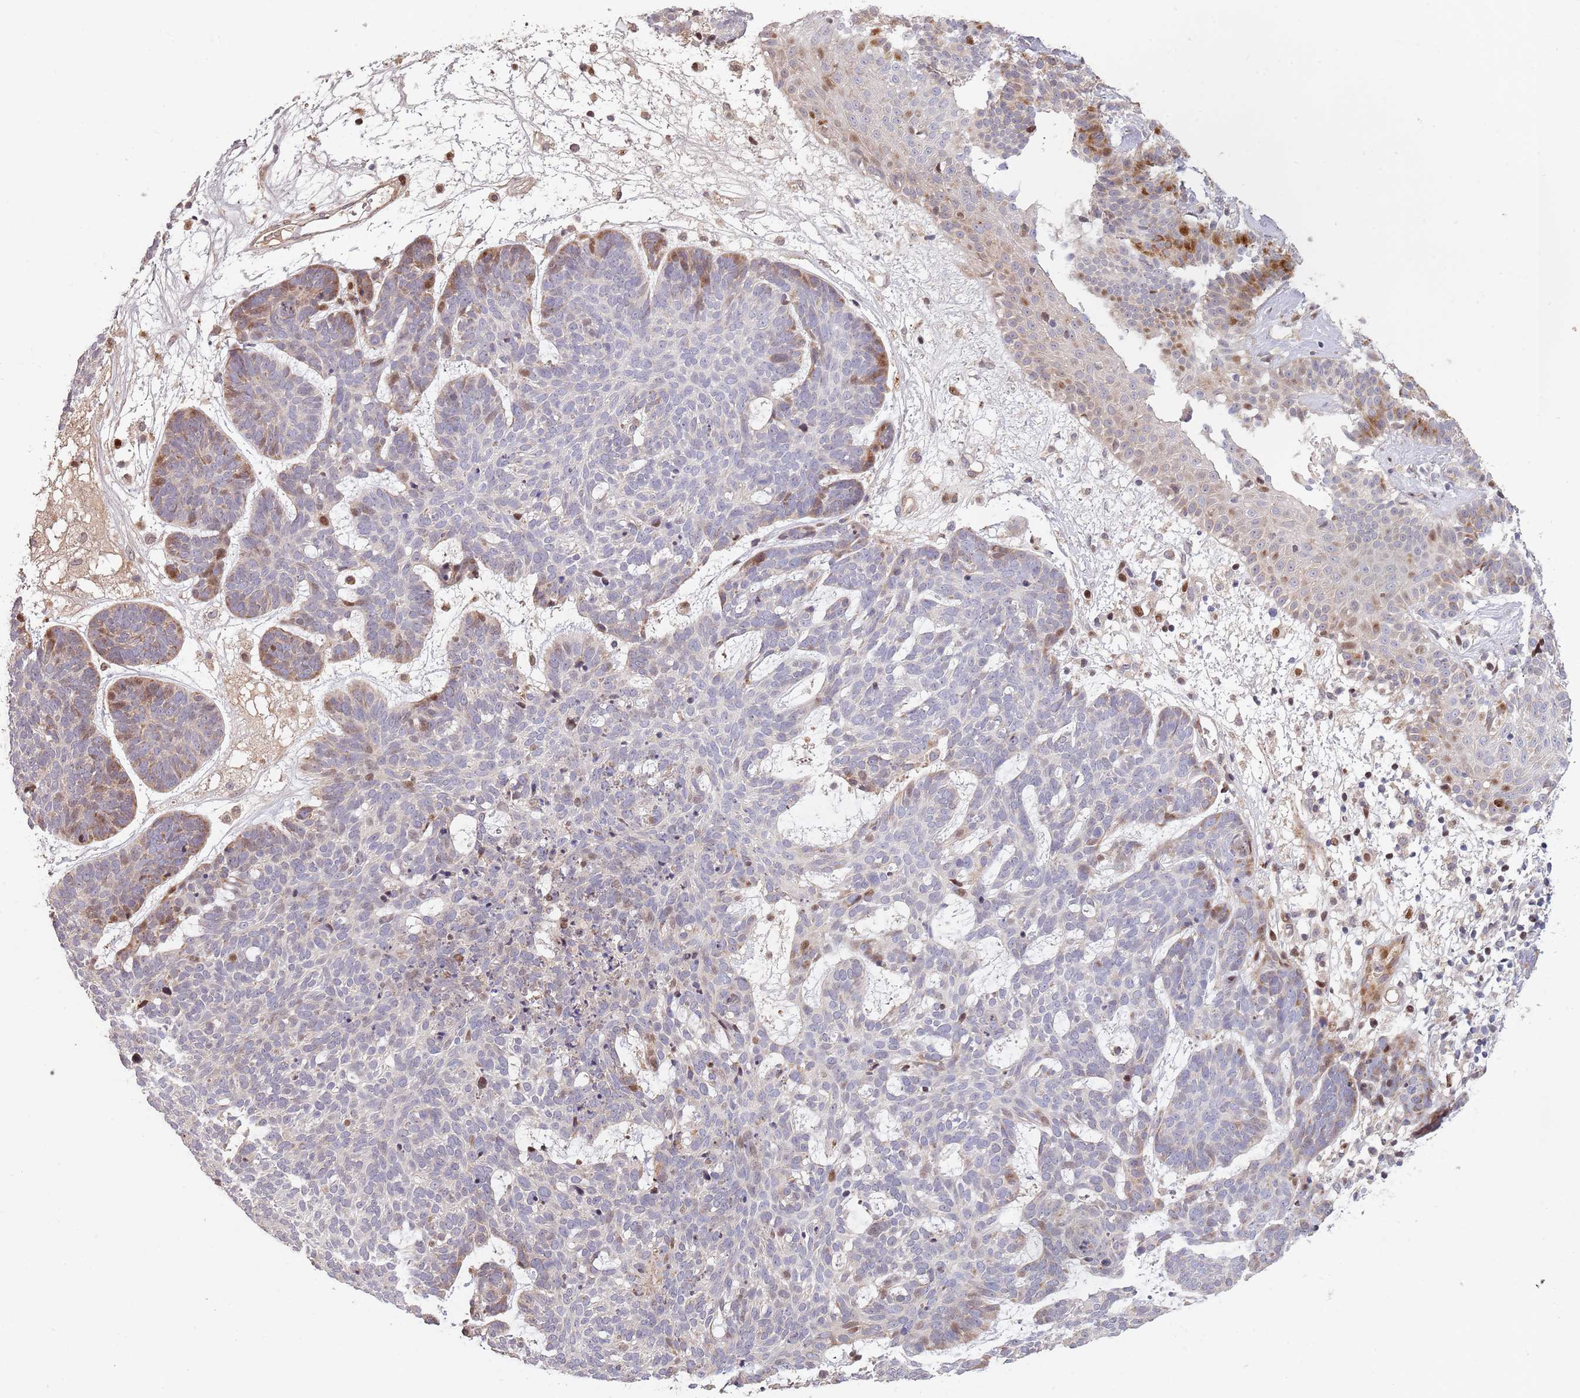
{"staining": {"intensity": "moderate", "quantity": "<25%", "location": "nuclear"}, "tissue": "skin cancer", "cell_type": "Tumor cells", "image_type": "cancer", "snomed": [{"axis": "morphology", "description": "Basal cell carcinoma"}, {"axis": "topography", "description": "Skin"}], "caption": "Immunohistochemical staining of skin cancer shows moderate nuclear protein positivity in about <25% of tumor cells. (brown staining indicates protein expression, while blue staining denotes nuclei).", "gene": "SYNDIG1L", "patient": {"sex": "female", "age": 89}}